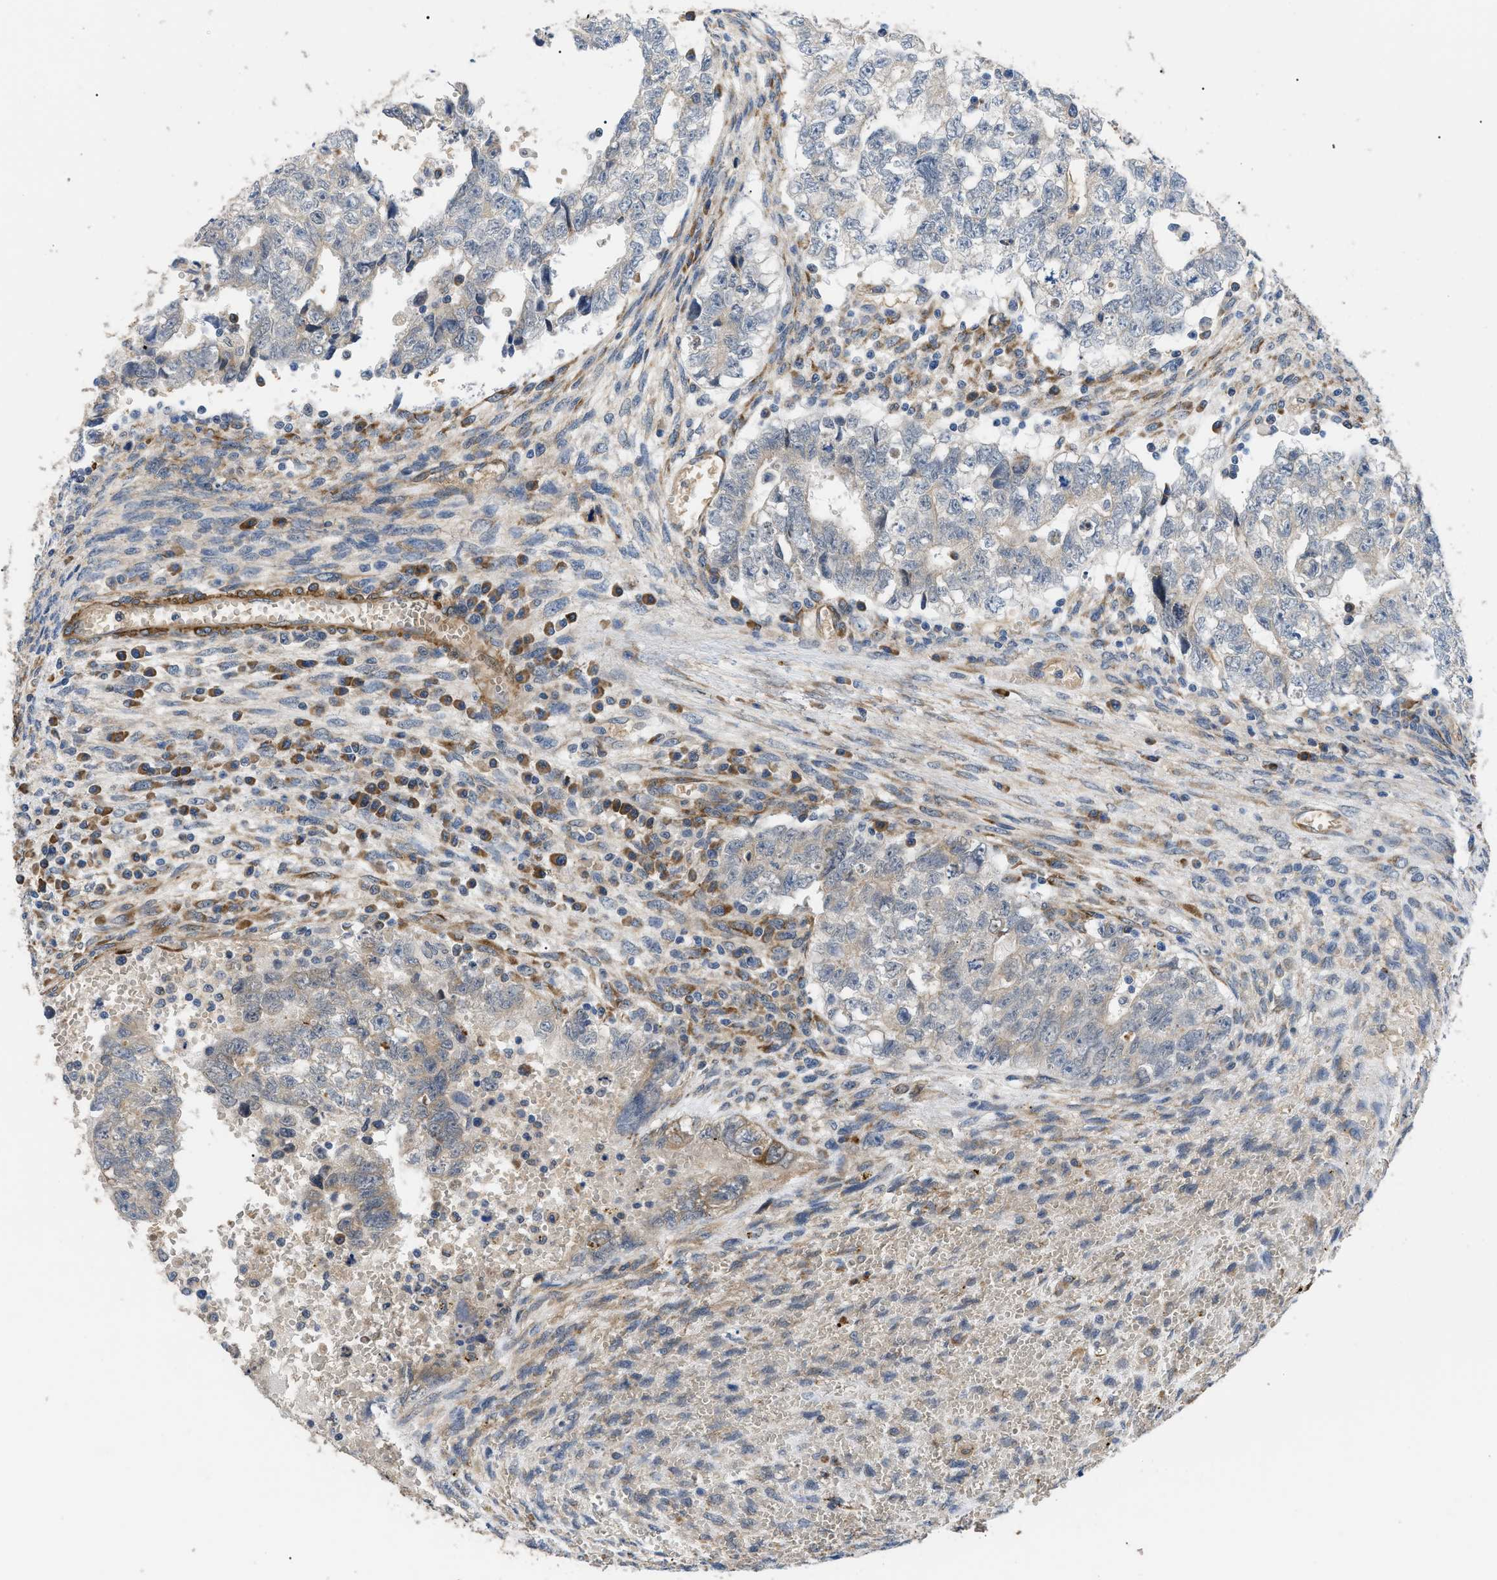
{"staining": {"intensity": "negative", "quantity": "none", "location": "none"}, "tissue": "testis cancer", "cell_type": "Tumor cells", "image_type": "cancer", "snomed": [{"axis": "morphology", "description": "Seminoma, NOS"}, {"axis": "morphology", "description": "Carcinoma, Embryonal, NOS"}, {"axis": "topography", "description": "Testis"}], "caption": "Tumor cells show no significant protein staining in testis embryonal carcinoma.", "gene": "MYO10", "patient": {"sex": "male", "age": 38}}